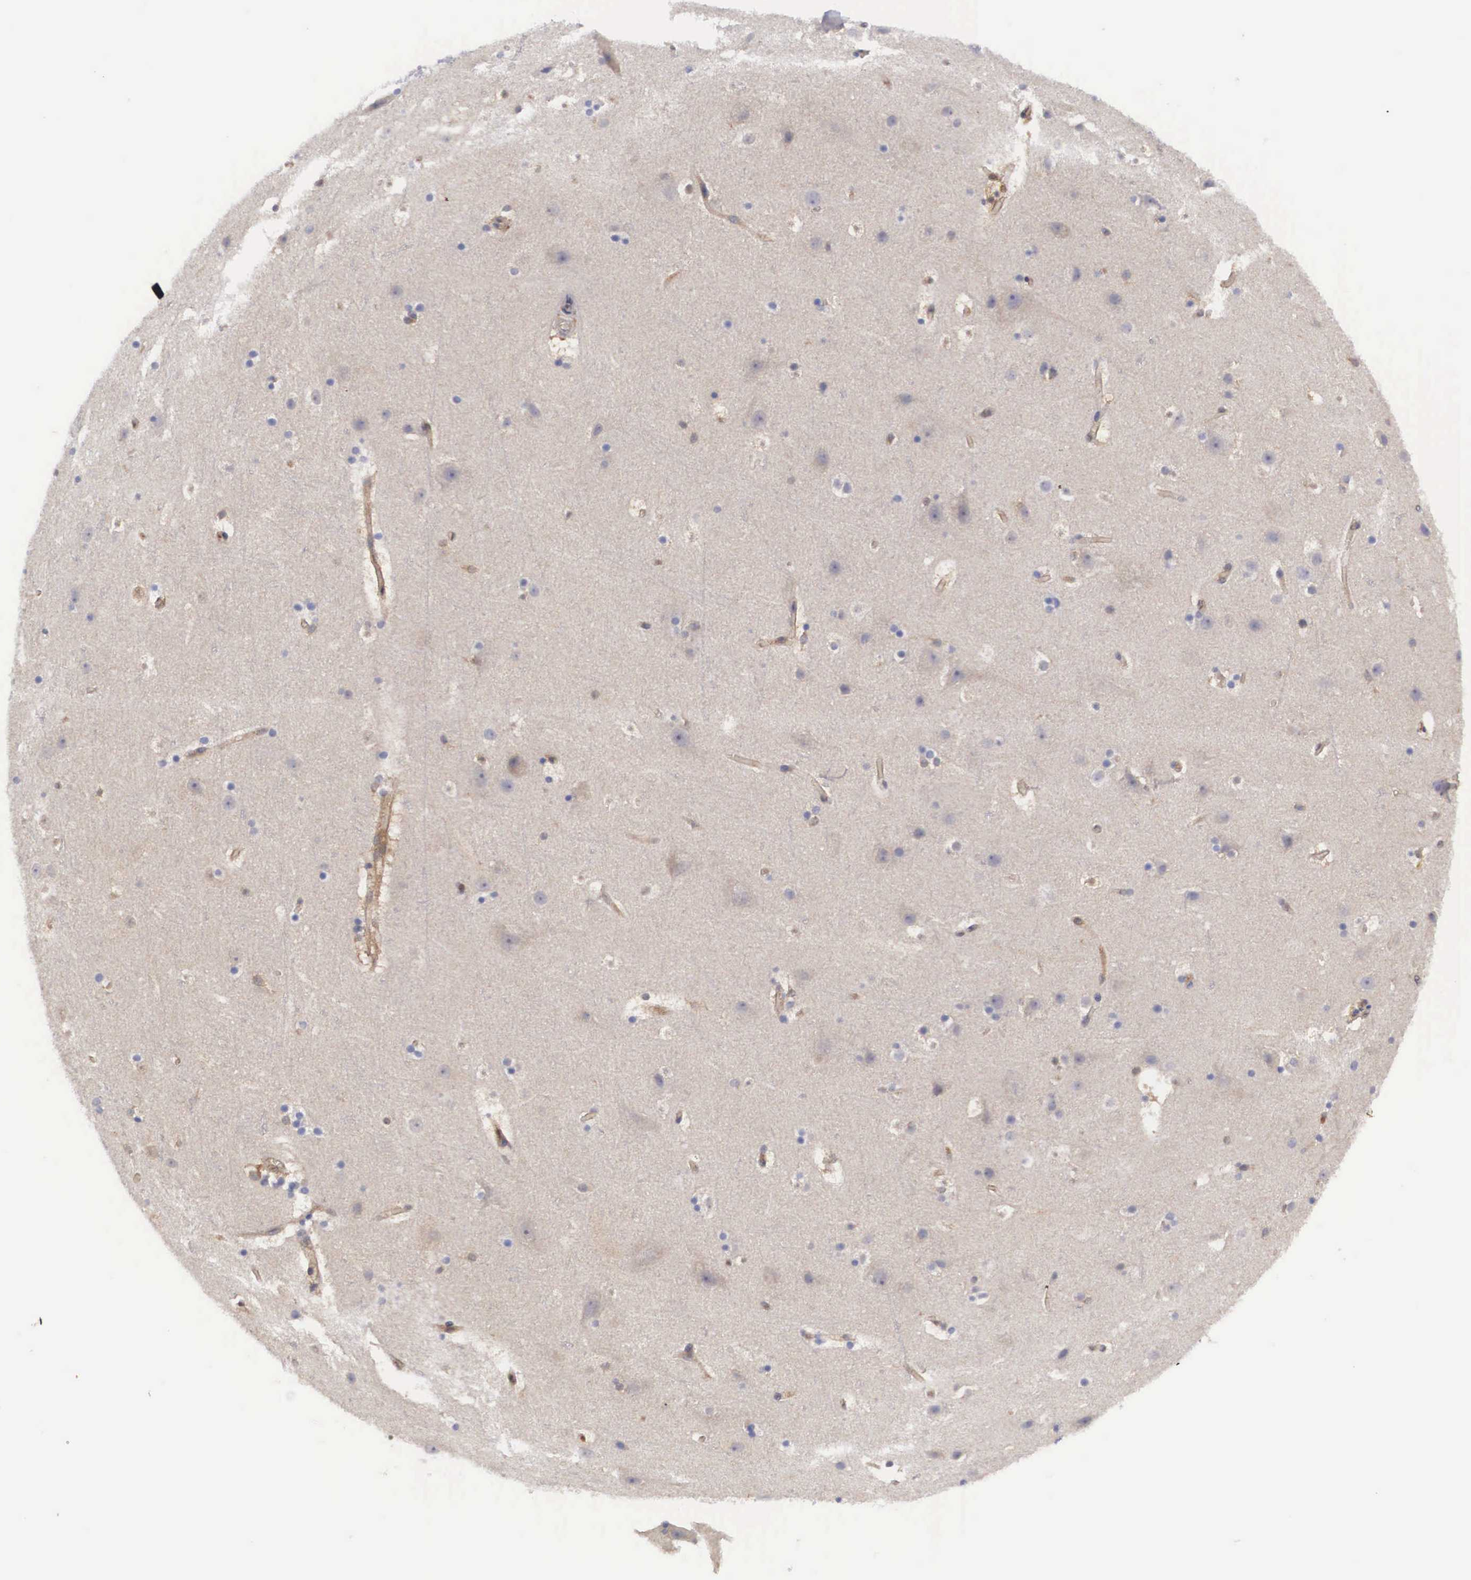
{"staining": {"intensity": "weak", "quantity": ">75%", "location": "cytoplasmic/membranous"}, "tissue": "cerebral cortex", "cell_type": "Endothelial cells", "image_type": "normal", "snomed": [{"axis": "morphology", "description": "Normal tissue, NOS"}, {"axis": "topography", "description": "Cerebral cortex"}], "caption": "DAB (3,3'-diaminobenzidine) immunohistochemical staining of benign human cerebral cortex displays weak cytoplasmic/membranous protein expression in approximately >75% of endothelial cells. Immunohistochemistry stains the protein in brown and the nuclei are stained blue.", "gene": "ADSL", "patient": {"sex": "male", "age": 45}}